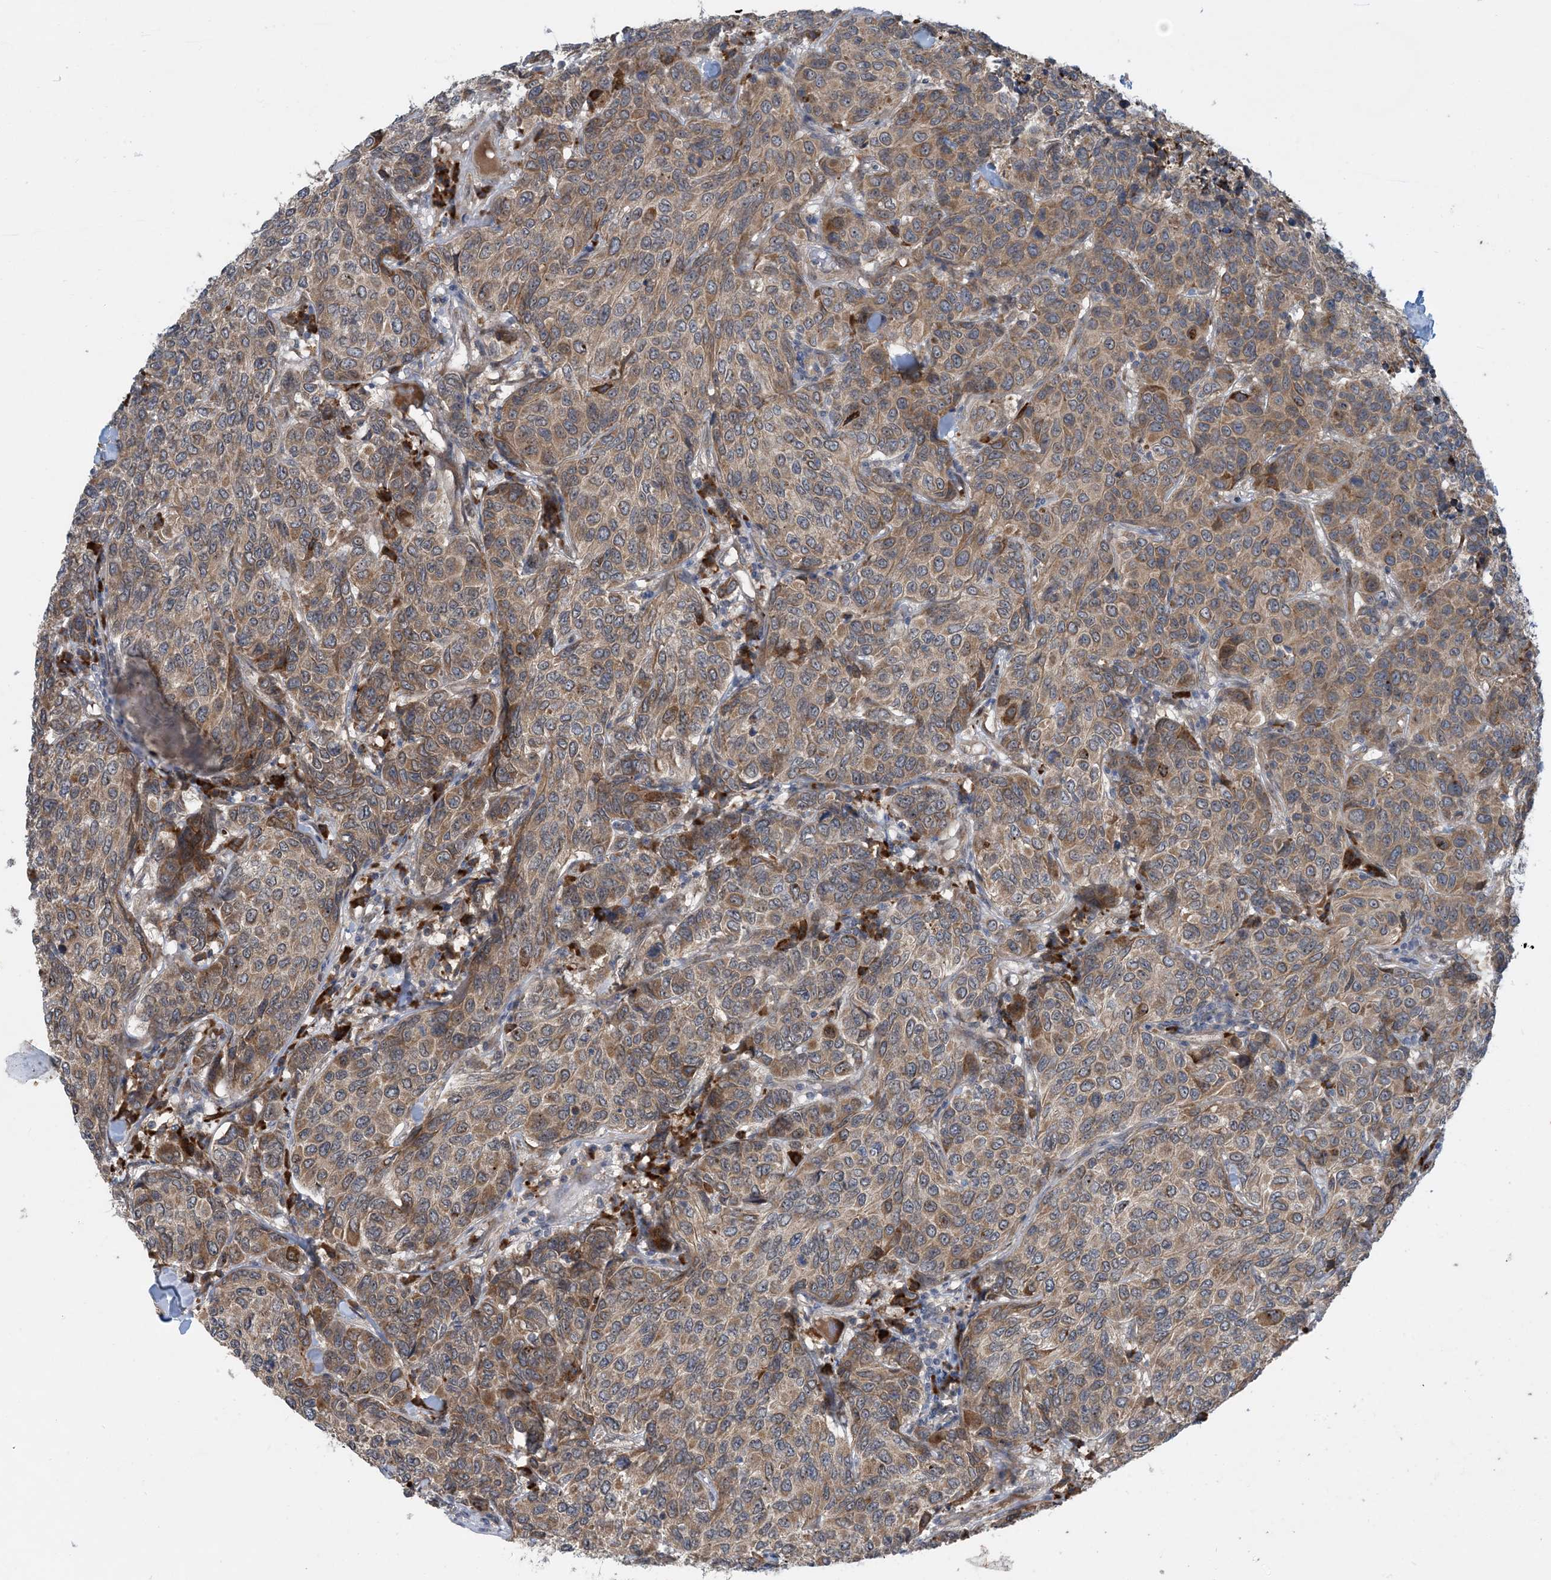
{"staining": {"intensity": "moderate", "quantity": ">75%", "location": "cytoplasmic/membranous"}, "tissue": "breast cancer", "cell_type": "Tumor cells", "image_type": "cancer", "snomed": [{"axis": "morphology", "description": "Duct carcinoma"}, {"axis": "topography", "description": "Breast"}], "caption": "Immunohistochemical staining of breast cancer (invasive ductal carcinoma) shows medium levels of moderate cytoplasmic/membranous staining in about >75% of tumor cells.", "gene": "PHOSPHO2", "patient": {"sex": "female", "age": 55}}